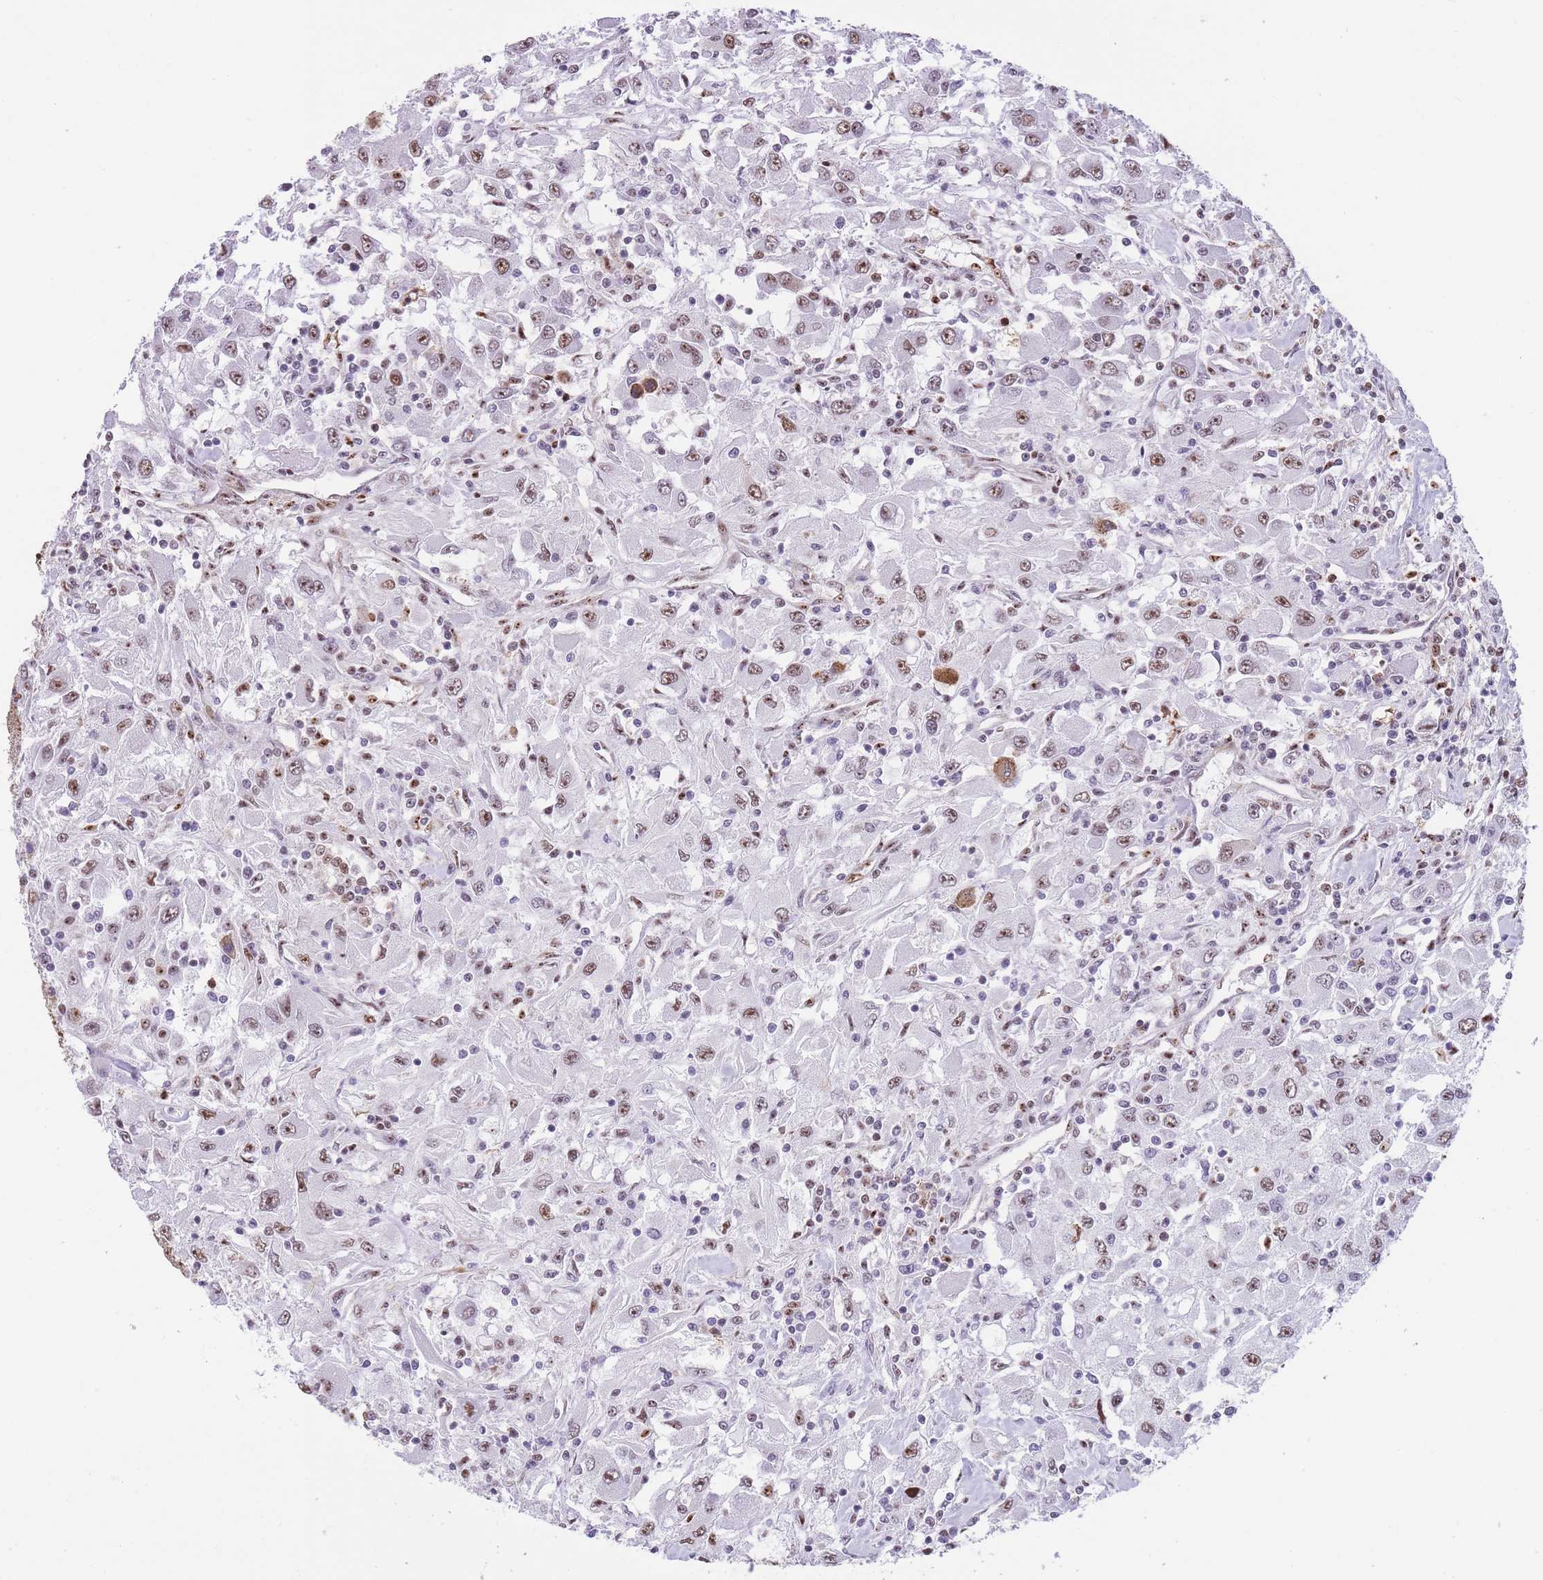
{"staining": {"intensity": "moderate", "quantity": ">75%", "location": "nuclear"}, "tissue": "renal cancer", "cell_type": "Tumor cells", "image_type": "cancer", "snomed": [{"axis": "morphology", "description": "Adenocarcinoma, NOS"}, {"axis": "topography", "description": "Kidney"}], "caption": "This photomicrograph reveals immunohistochemistry staining of renal adenocarcinoma, with medium moderate nuclear staining in approximately >75% of tumor cells.", "gene": "EVC2", "patient": {"sex": "female", "age": 67}}